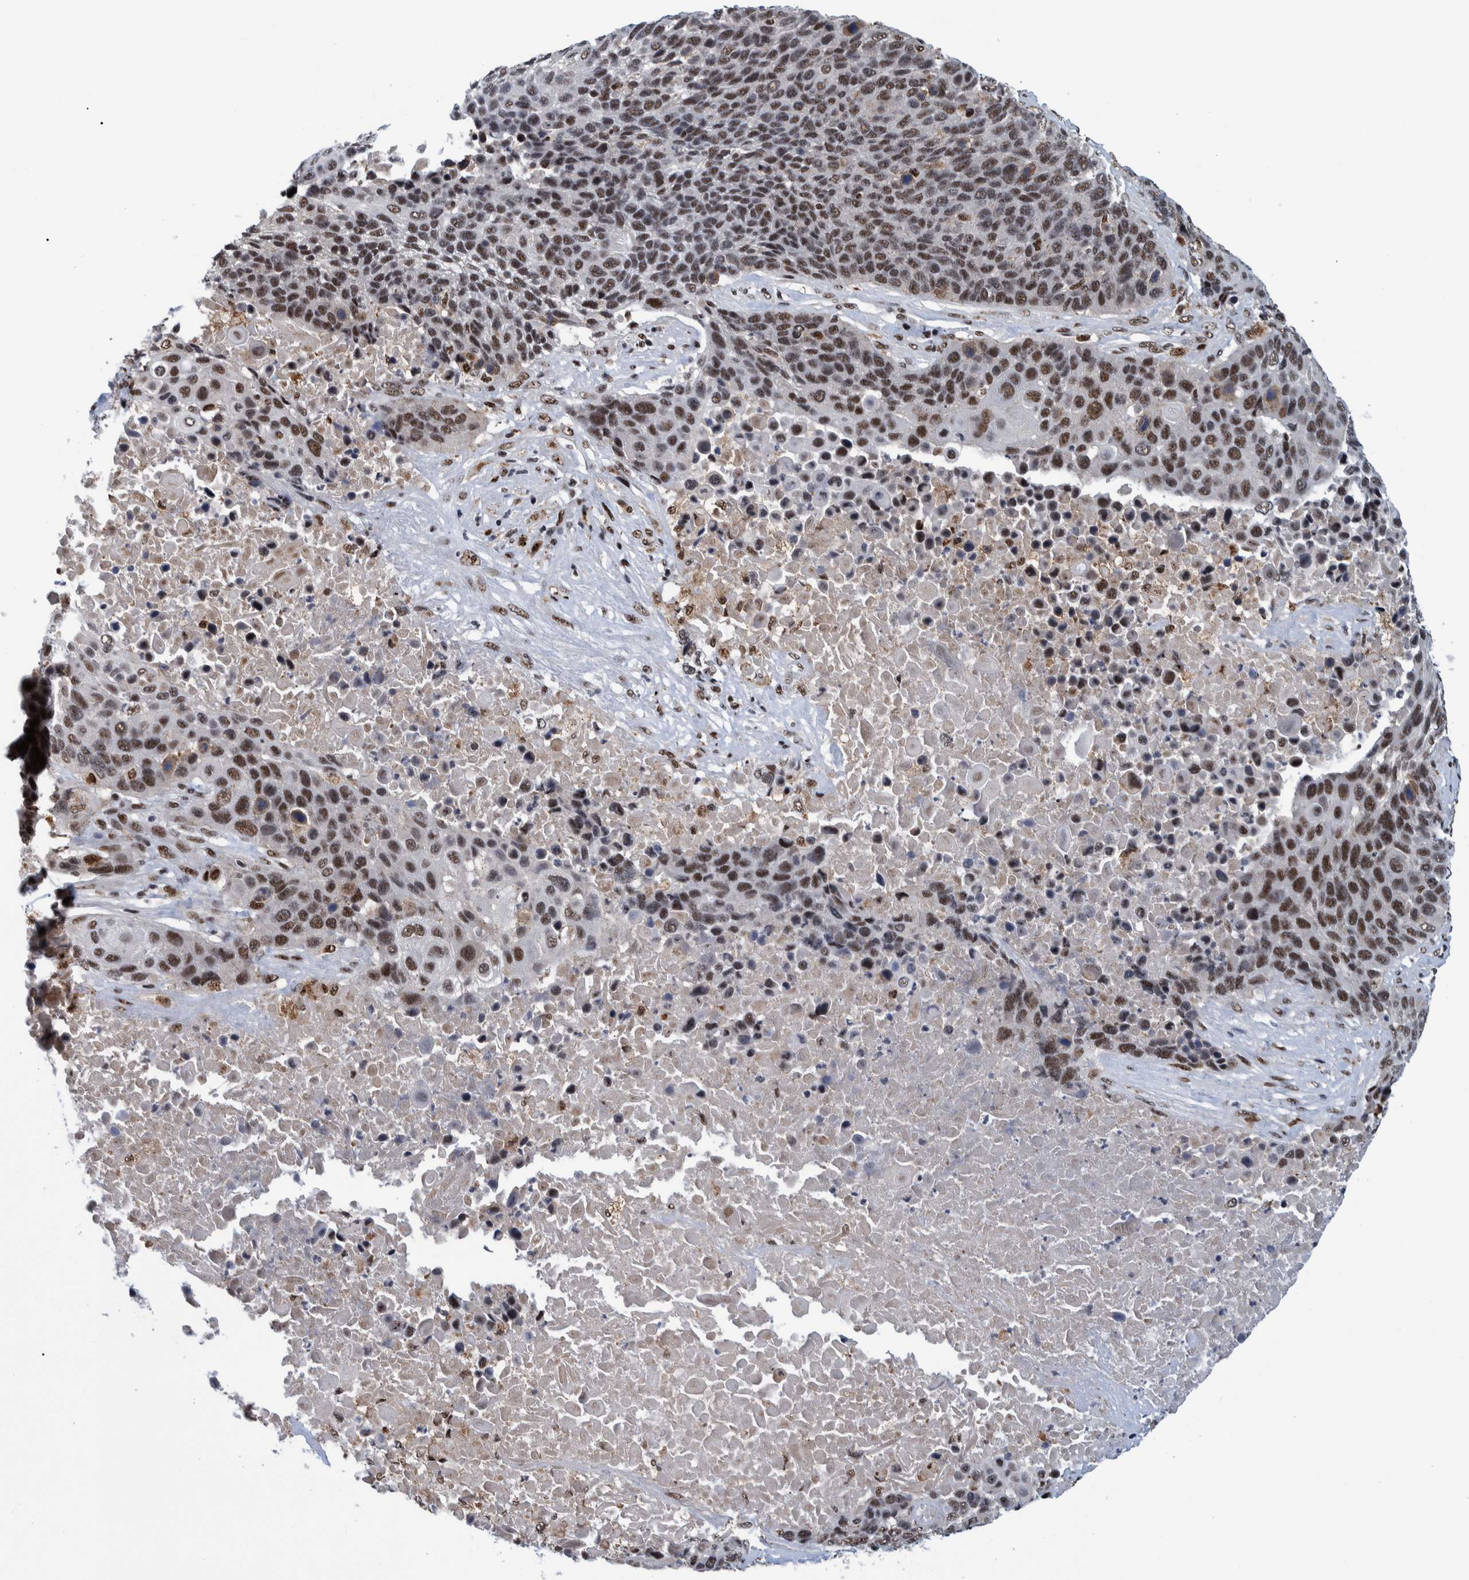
{"staining": {"intensity": "moderate", "quantity": ">75%", "location": "nuclear"}, "tissue": "lung cancer", "cell_type": "Tumor cells", "image_type": "cancer", "snomed": [{"axis": "morphology", "description": "Squamous cell carcinoma, NOS"}, {"axis": "topography", "description": "Lung"}], "caption": "The histopathology image reveals staining of lung cancer, revealing moderate nuclear protein expression (brown color) within tumor cells. (Stains: DAB (3,3'-diaminobenzidine) in brown, nuclei in blue, Microscopy: brightfield microscopy at high magnification).", "gene": "EFTUD2", "patient": {"sex": "male", "age": 66}}